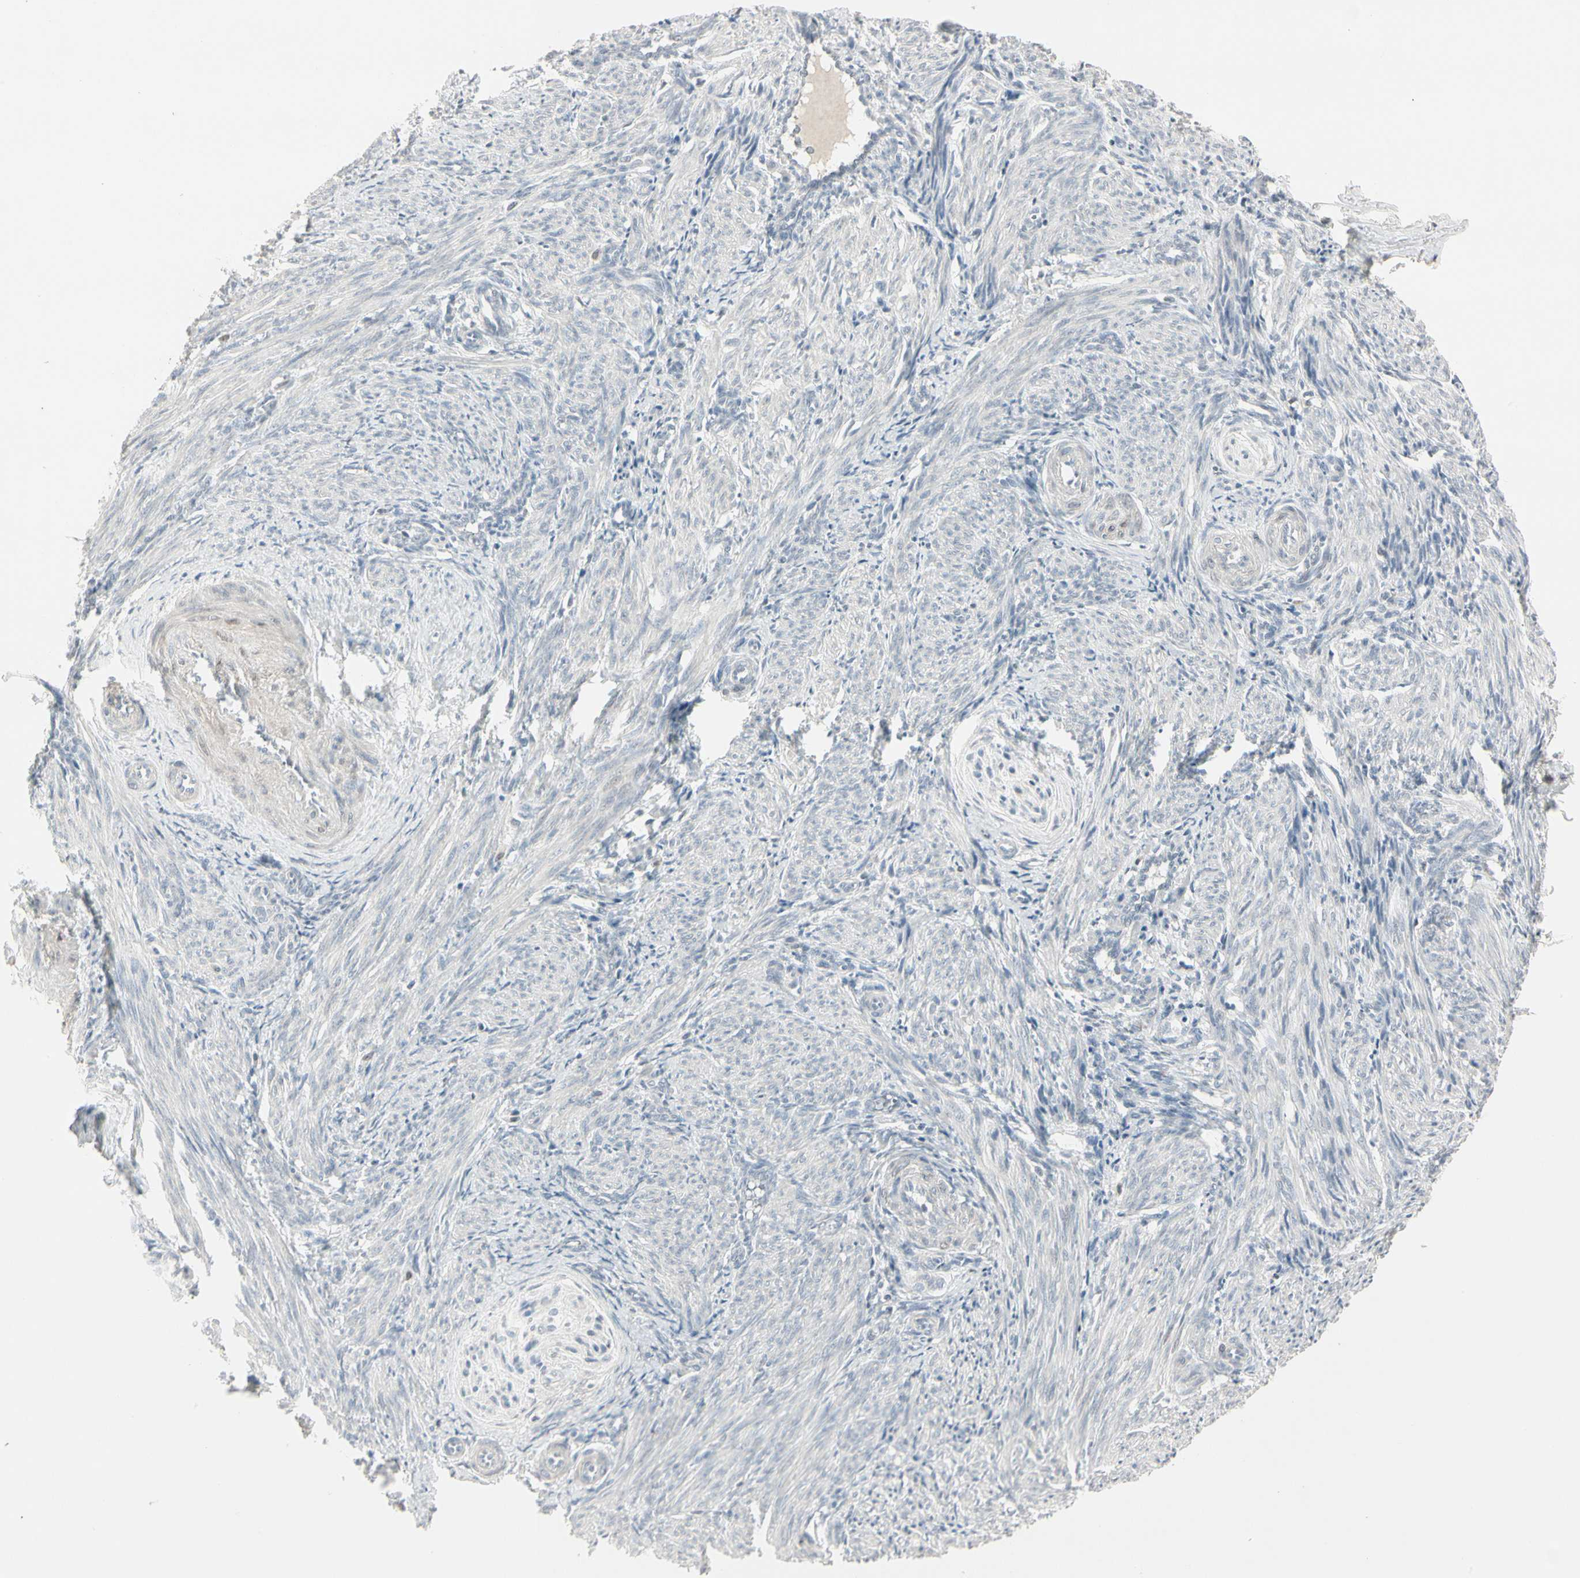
{"staining": {"intensity": "moderate", "quantity": ">75%", "location": "cytoplasmic/membranous"}, "tissue": "smooth muscle", "cell_type": "Smooth muscle cells", "image_type": "normal", "snomed": [{"axis": "morphology", "description": "Normal tissue, NOS"}, {"axis": "topography", "description": "Endometrium"}], "caption": "Smooth muscle stained with IHC displays moderate cytoplasmic/membranous positivity in approximately >75% of smooth muscle cells.", "gene": "DMPK", "patient": {"sex": "female", "age": 33}}